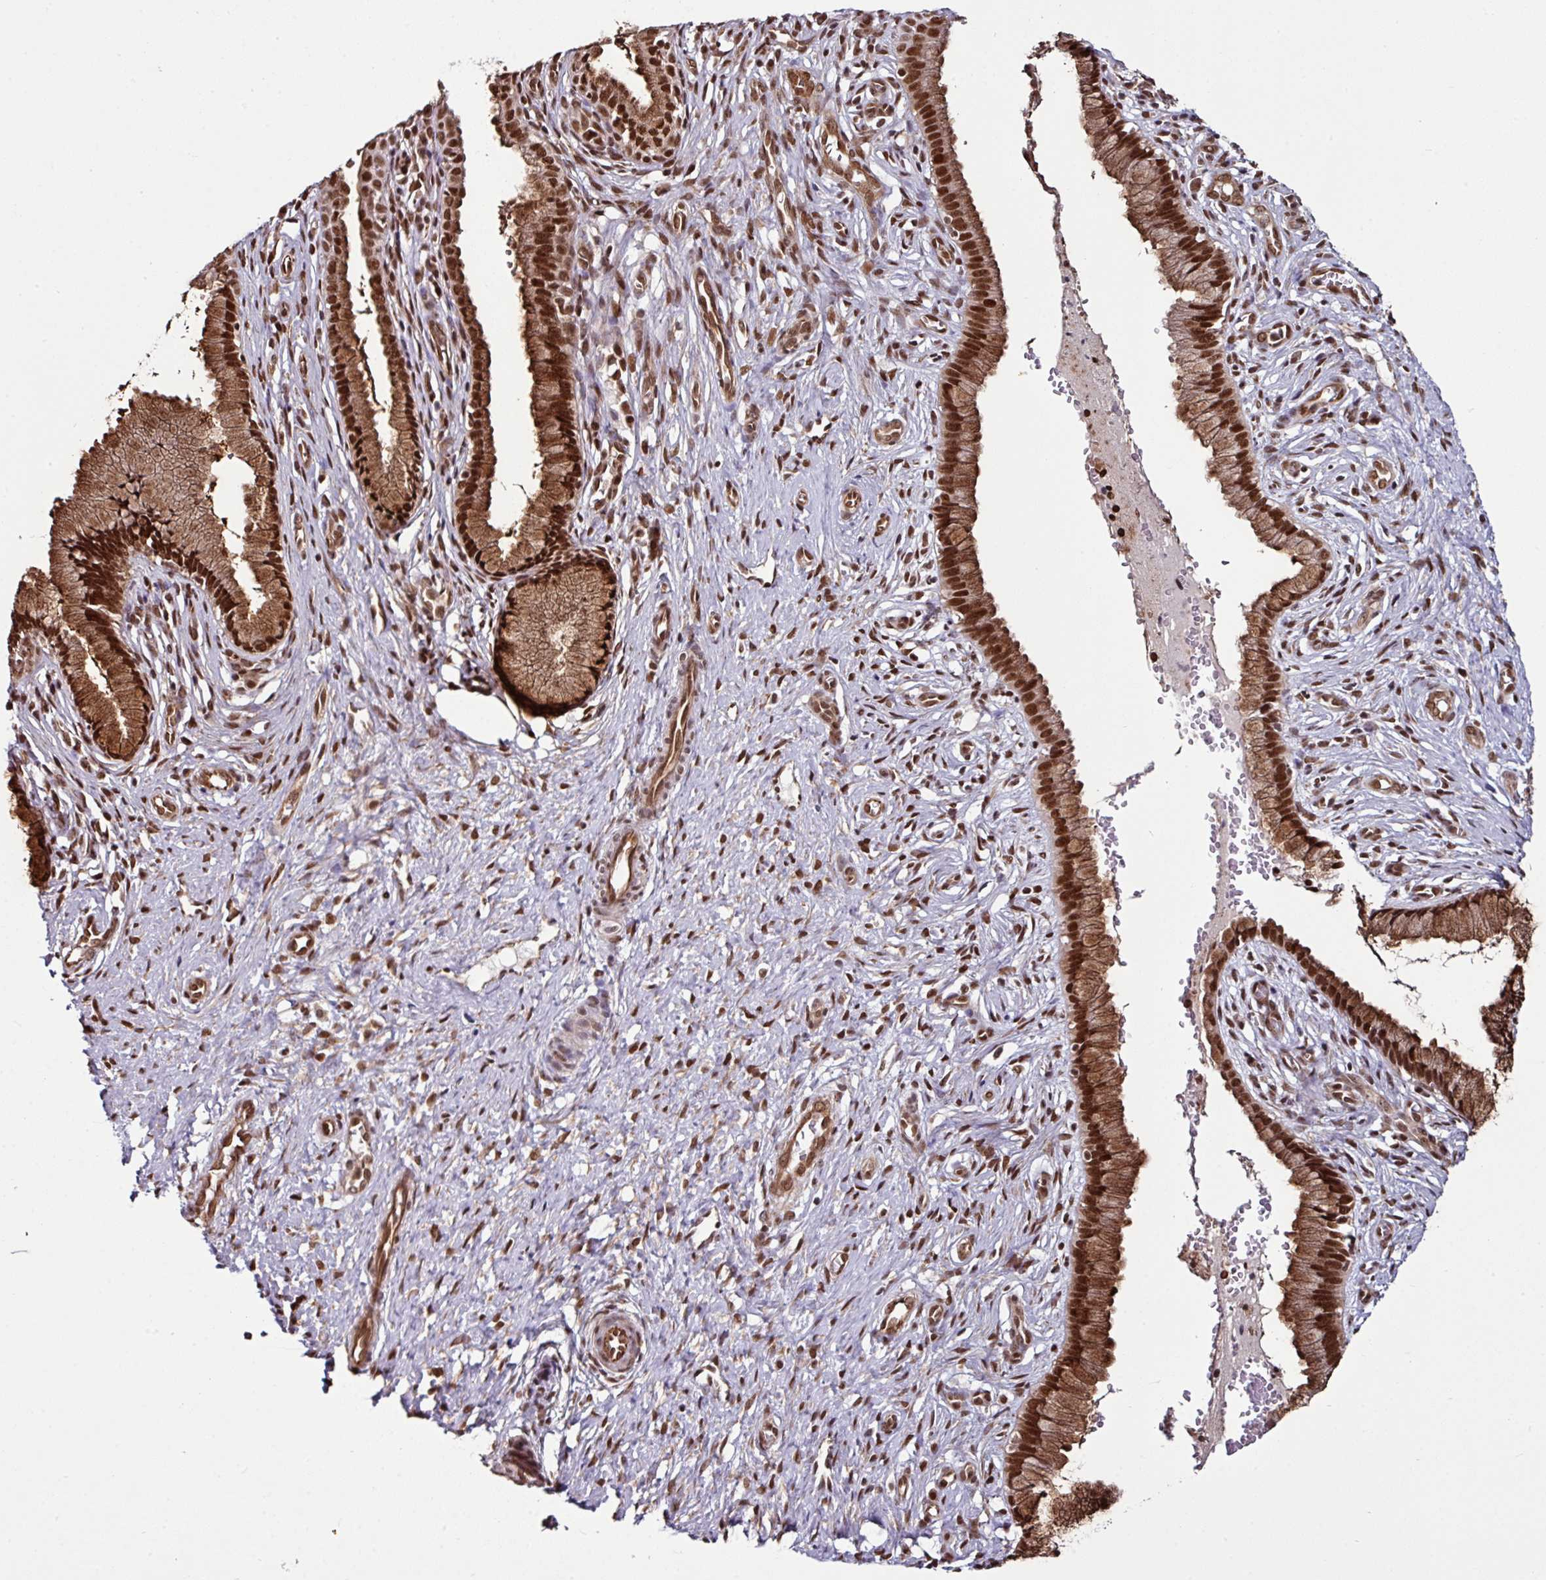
{"staining": {"intensity": "strong", "quantity": ">75%", "location": "cytoplasmic/membranous,nuclear"}, "tissue": "cervix", "cell_type": "Glandular cells", "image_type": "normal", "snomed": [{"axis": "morphology", "description": "Normal tissue, NOS"}, {"axis": "topography", "description": "Cervix"}], "caption": "Immunohistochemistry micrograph of normal human cervix stained for a protein (brown), which reveals high levels of strong cytoplasmic/membranous,nuclear positivity in approximately >75% of glandular cells.", "gene": "MORF4L2", "patient": {"sex": "female", "age": 36}}